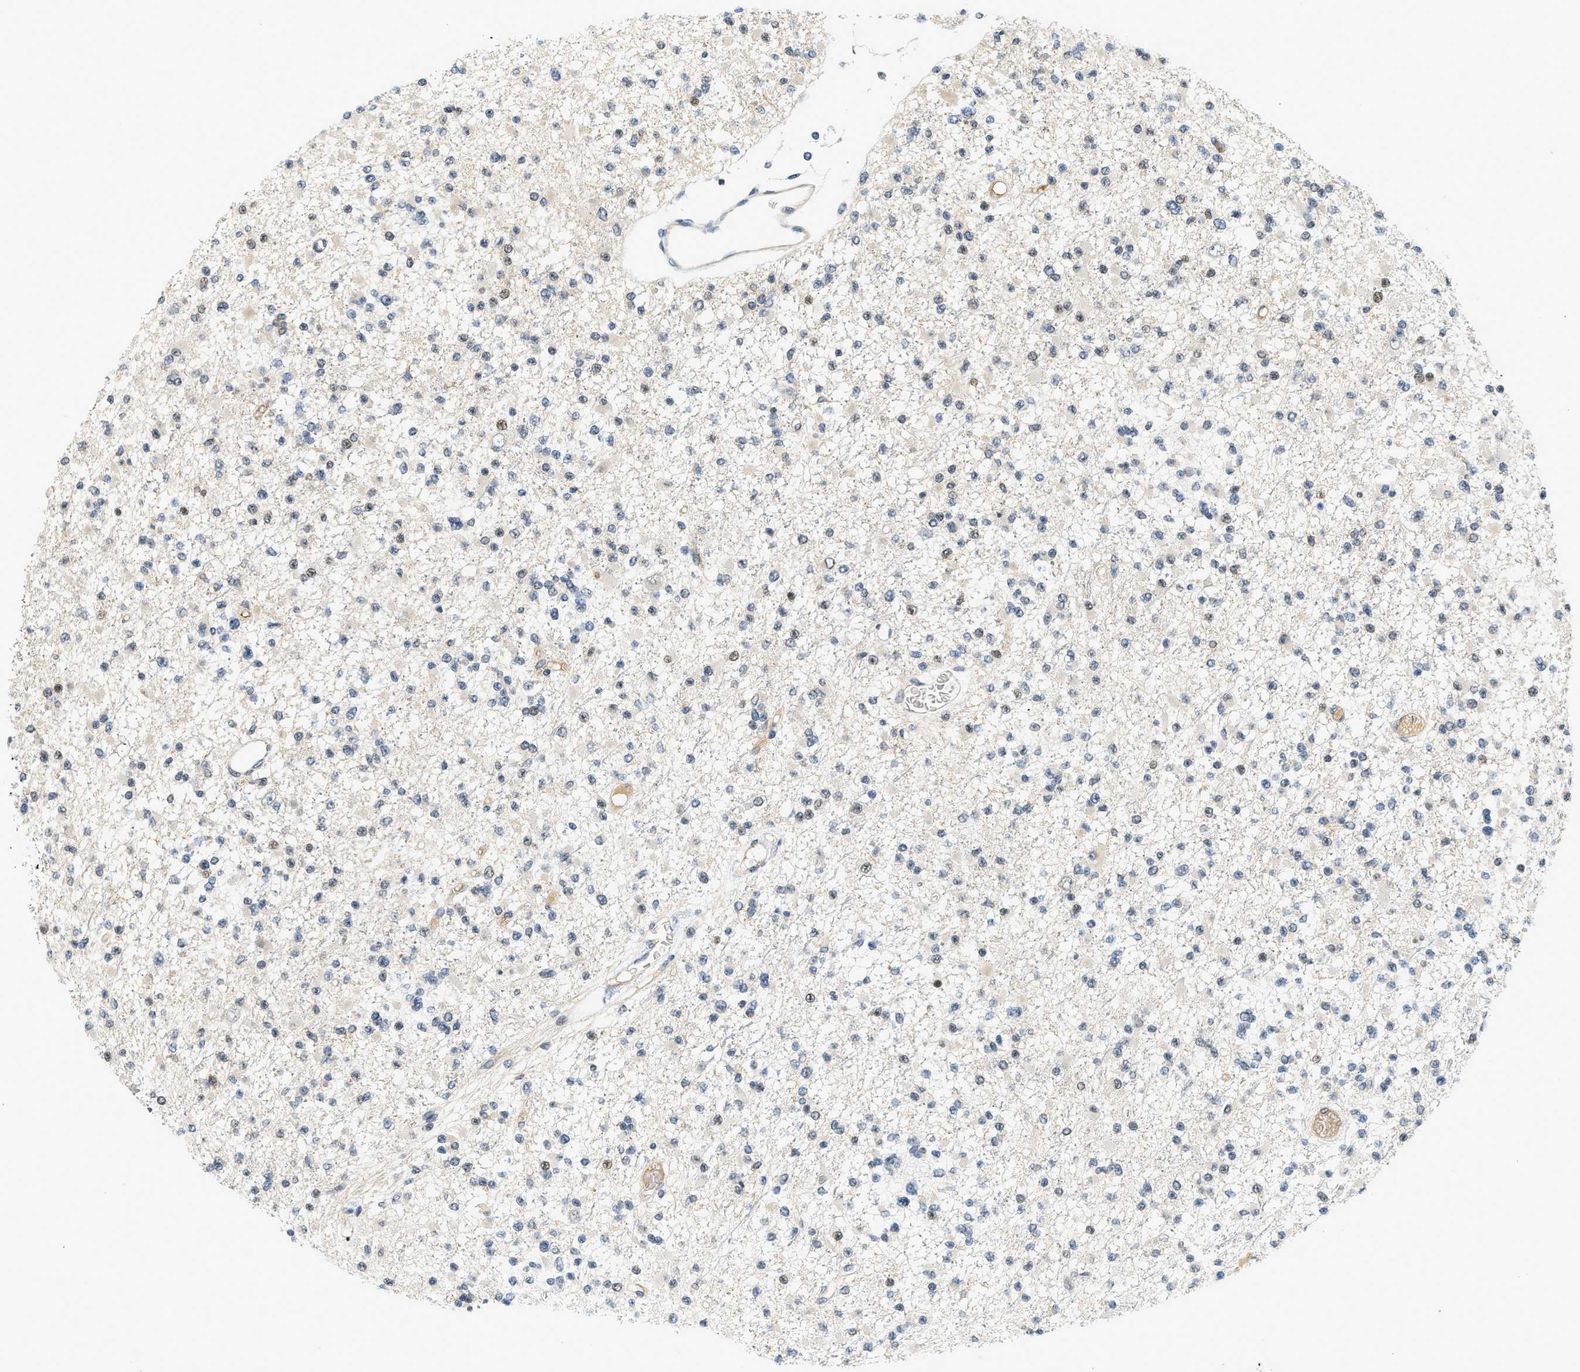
{"staining": {"intensity": "weak", "quantity": "<25%", "location": "nuclear"}, "tissue": "glioma", "cell_type": "Tumor cells", "image_type": "cancer", "snomed": [{"axis": "morphology", "description": "Glioma, malignant, Low grade"}, {"axis": "topography", "description": "Brain"}], "caption": "Immunohistochemistry image of neoplastic tissue: malignant glioma (low-grade) stained with DAB exhibits no significant protein positivity in tumor cells.", "gene": "KMT2A", "patient": {"sex": "female", "age": 22}}